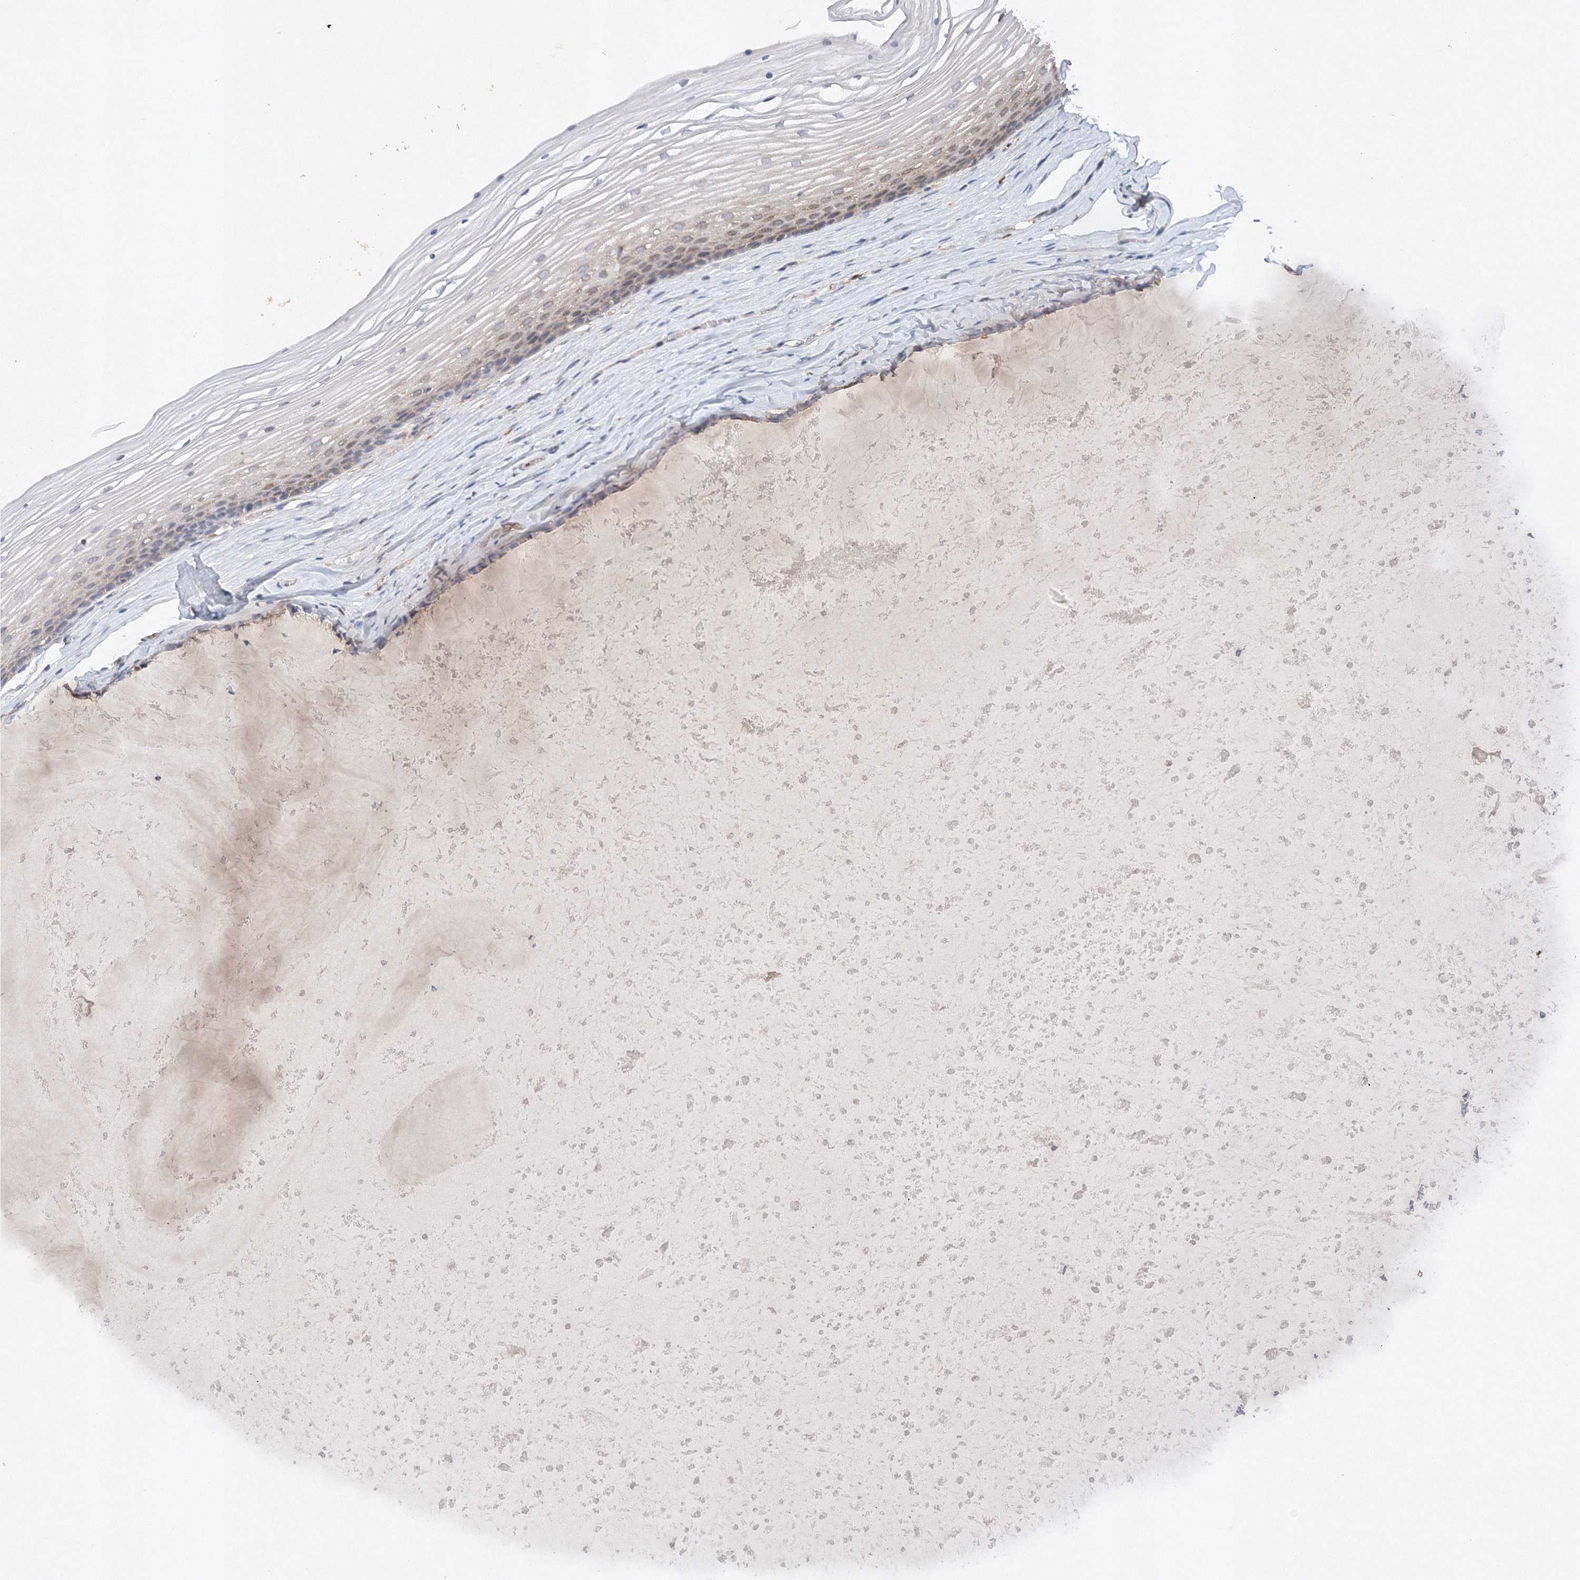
{"staining": {"intensity": "moderate", "quantity": "<25%", "location": "cytoplasmic/membranous,nuclear"}, "tissue": "vagina", "cell_type": "Squamous epithelial cells", "image_type": "normal", "snomed": [{"axis": "morphology", "description": "Normal tissue, NOS"}, {"axis": "topography", "description": "Vagina"}, {"axis": "topography", "description": "Cervix"}], "caption": "Immunohistochemical staining of benign vagina shows moderate cytoplasmic/membranous,nuclear protein positivity in approximately <25% of squamous epithelial cells.", "gene": "SLC36A1", "patient": {"sex": "female", "age": 40}}